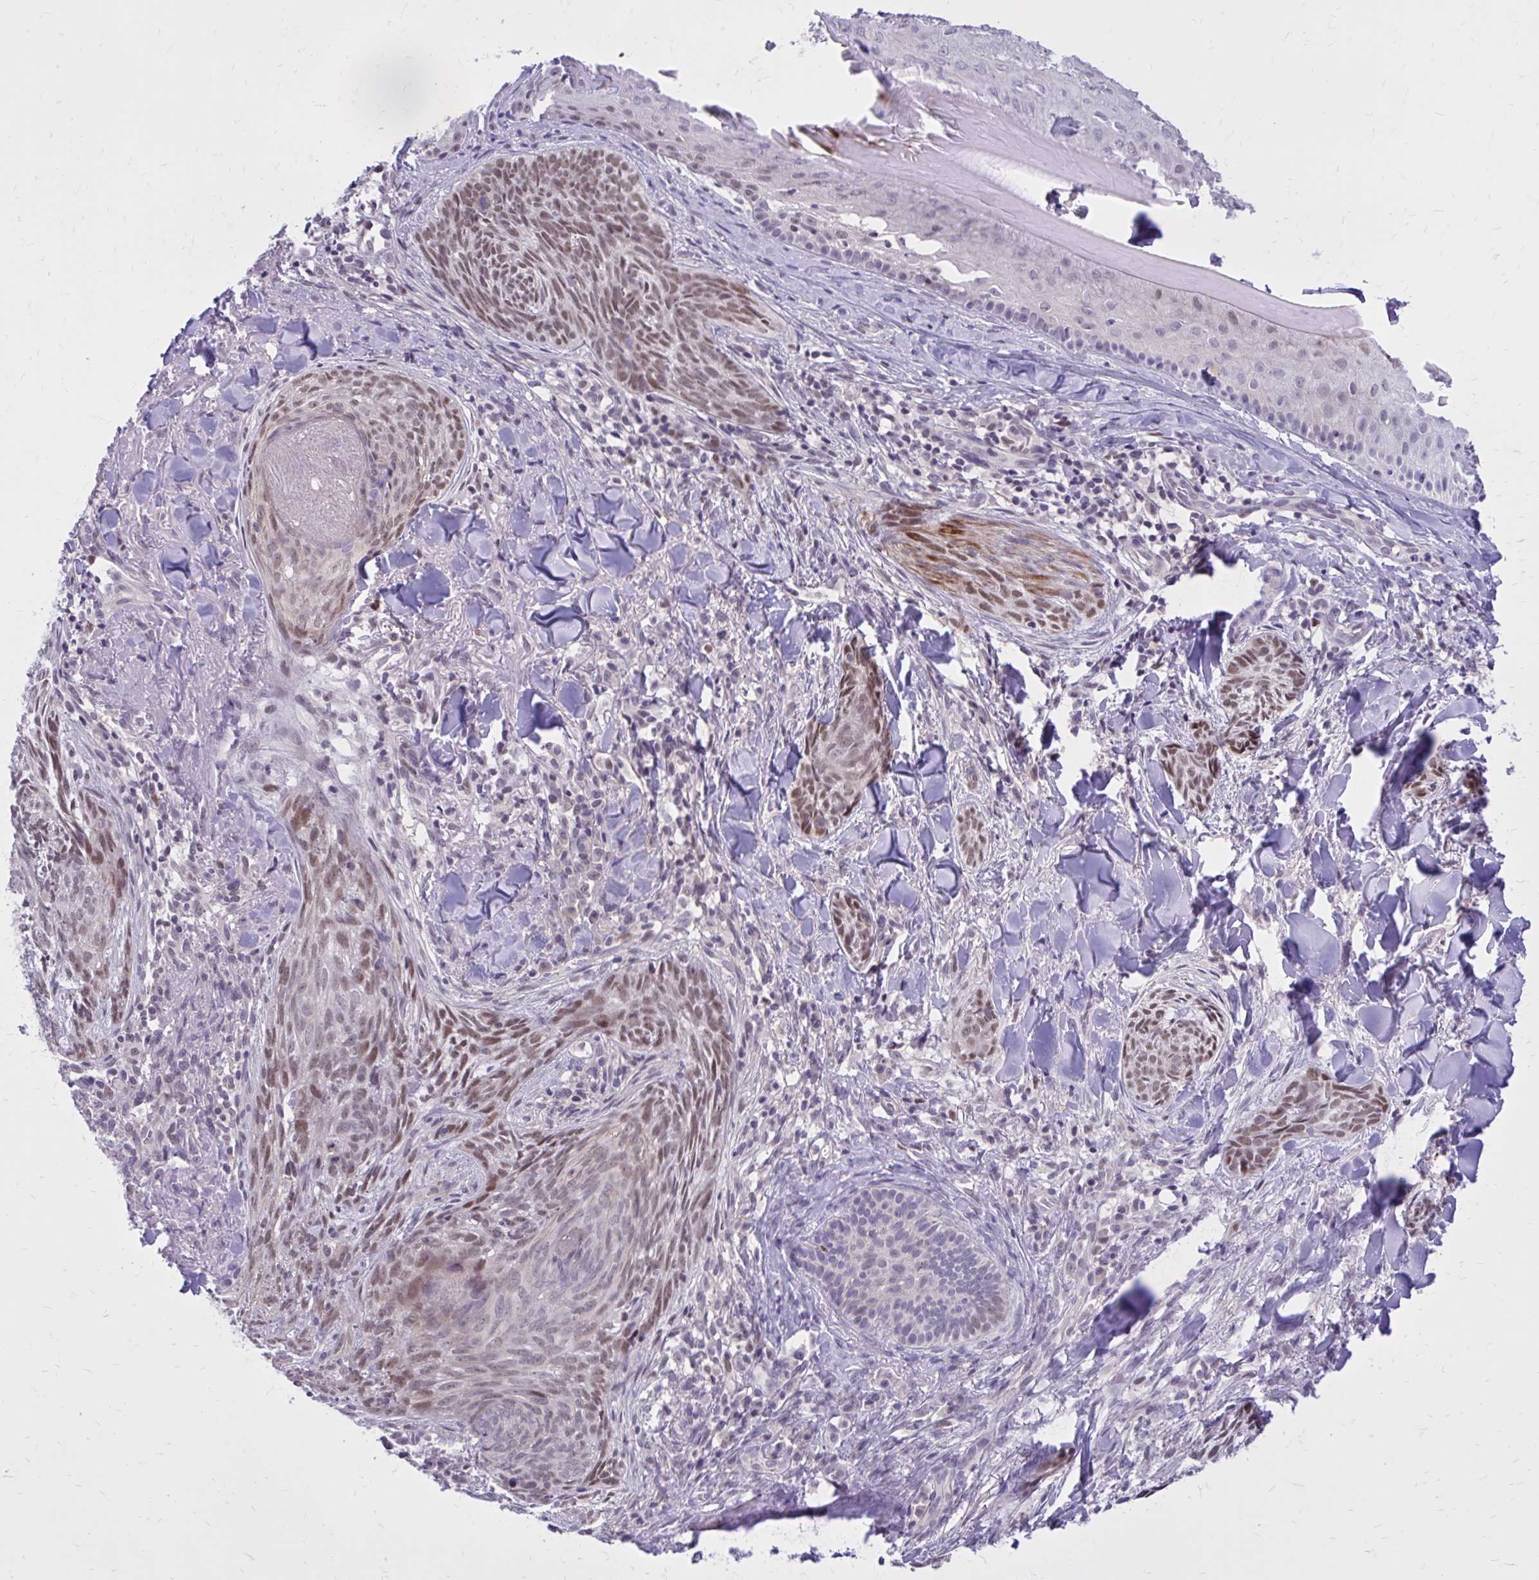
{"staining": {"intensity": "moderate", "quantity": ">75%", "location": "nuclear"}, "tissue": "skin cancer", "cell_type": "Tumor cells", "image_type": "cancer", "snomed": [{"axis": "morphology", "description": "Basal cell carcinoma"}, {"axis": "topography", "description": "Skin"}], "caption": "Immunohistochemical staining of human basal cell carcinoma (skin) shows medium levels of moderate nuclear protein expression in approximately >75% of tumor cells.", "gene": "ZBTB25", "patient": {"sex": "female", "age": 93}}